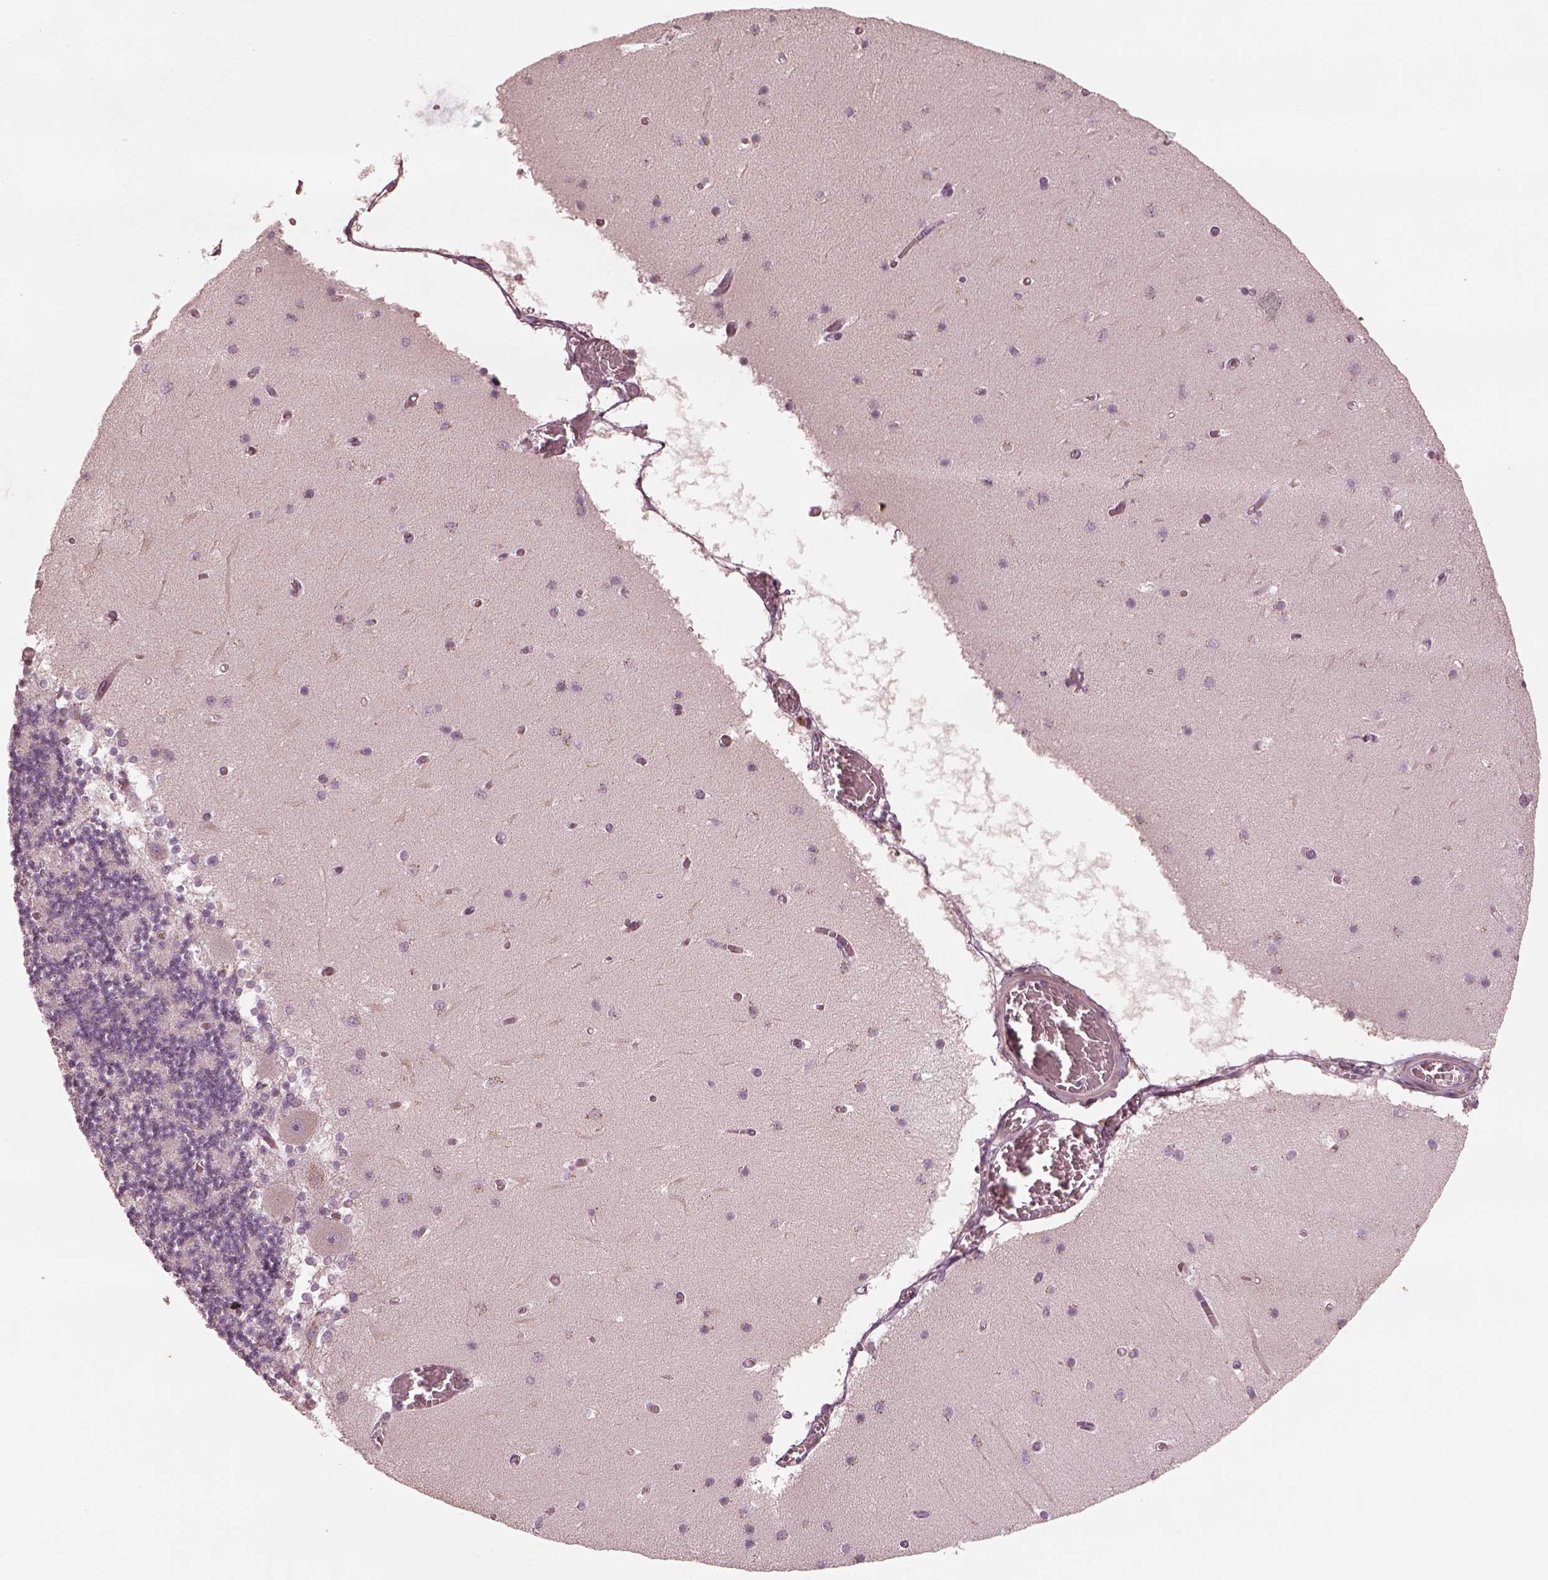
{"staining": {"intensity": "negative", "quantity": "none", "location": "none"}, "tissue": "cerebellum", "cell_type": "Cells in granular layer", "image_type": "normal", "snomed": [{"axis": "morphology", "description": "Normal tissue, NOS"}, {"axis": "topography", "description": "Cerebellum"}], "caption": "A photomicrograph of cerebellum stained for a protein shows no brown staining in cells in granular layer.", "gene": "SDCBP2", "patient": {"sex": "female", "age": 28}}